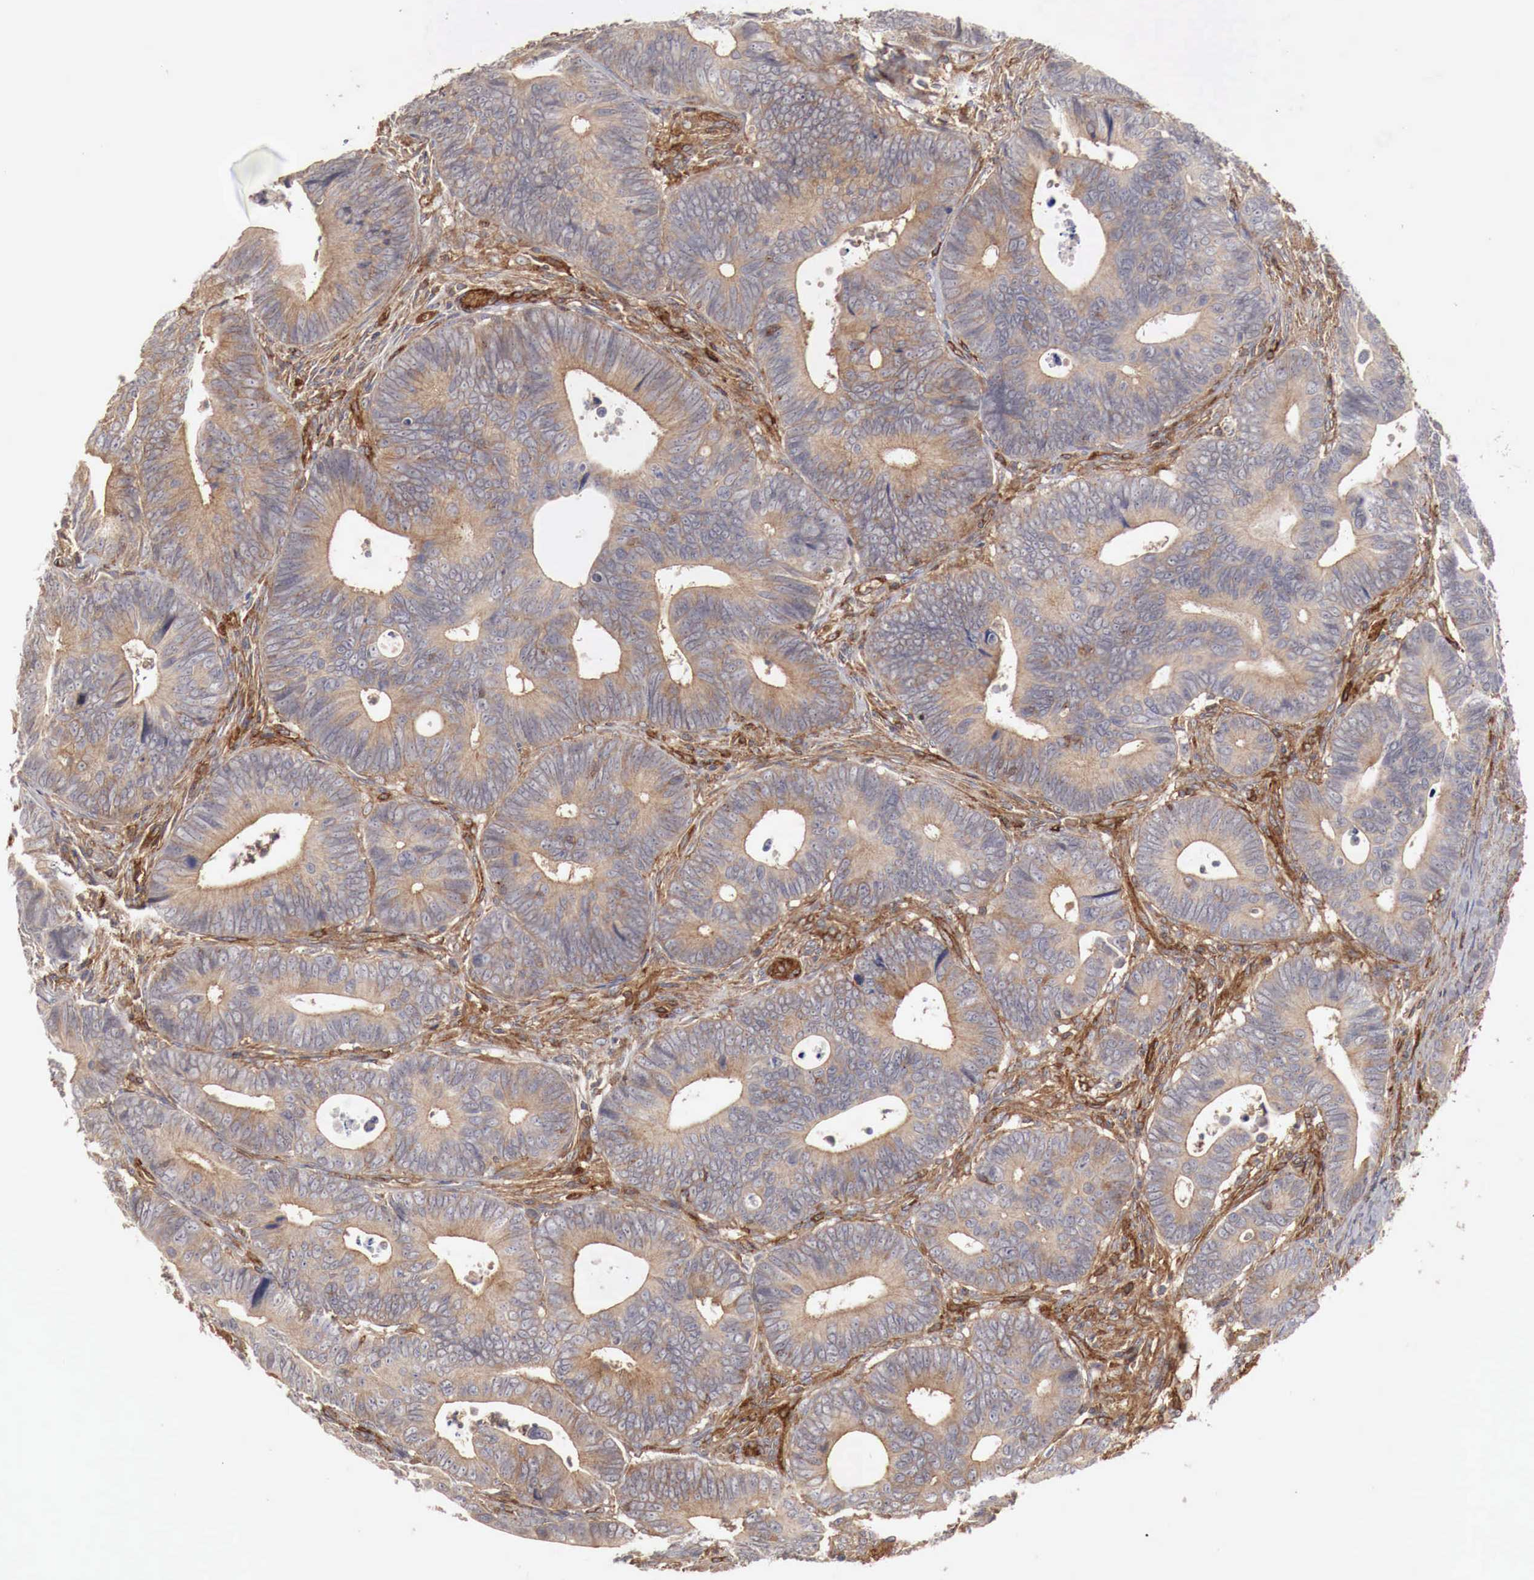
{"staining": {"intensity": "weak", "quantity": ">75%", "location": "cytoplasmic/membranous"}, "tissue": "colorectal cancer", "cell_type": "Tumor cells", "image_type": "cancer", "snomed": [{"axis": "morphology", "description": "Adenocarcinoma, NOS"}, {"axis": "topography", "description": "Colon"}], "caption": "A histopathology image showing weak cytoplasmic/membranous positivity in about >75% of tumor cells in colorectal cancer (adenocarcinoma), as visualized by brown immunohistochemical staining.", "gene": "ARMCX4", "patient": {"sex": "female", "age": 78}}